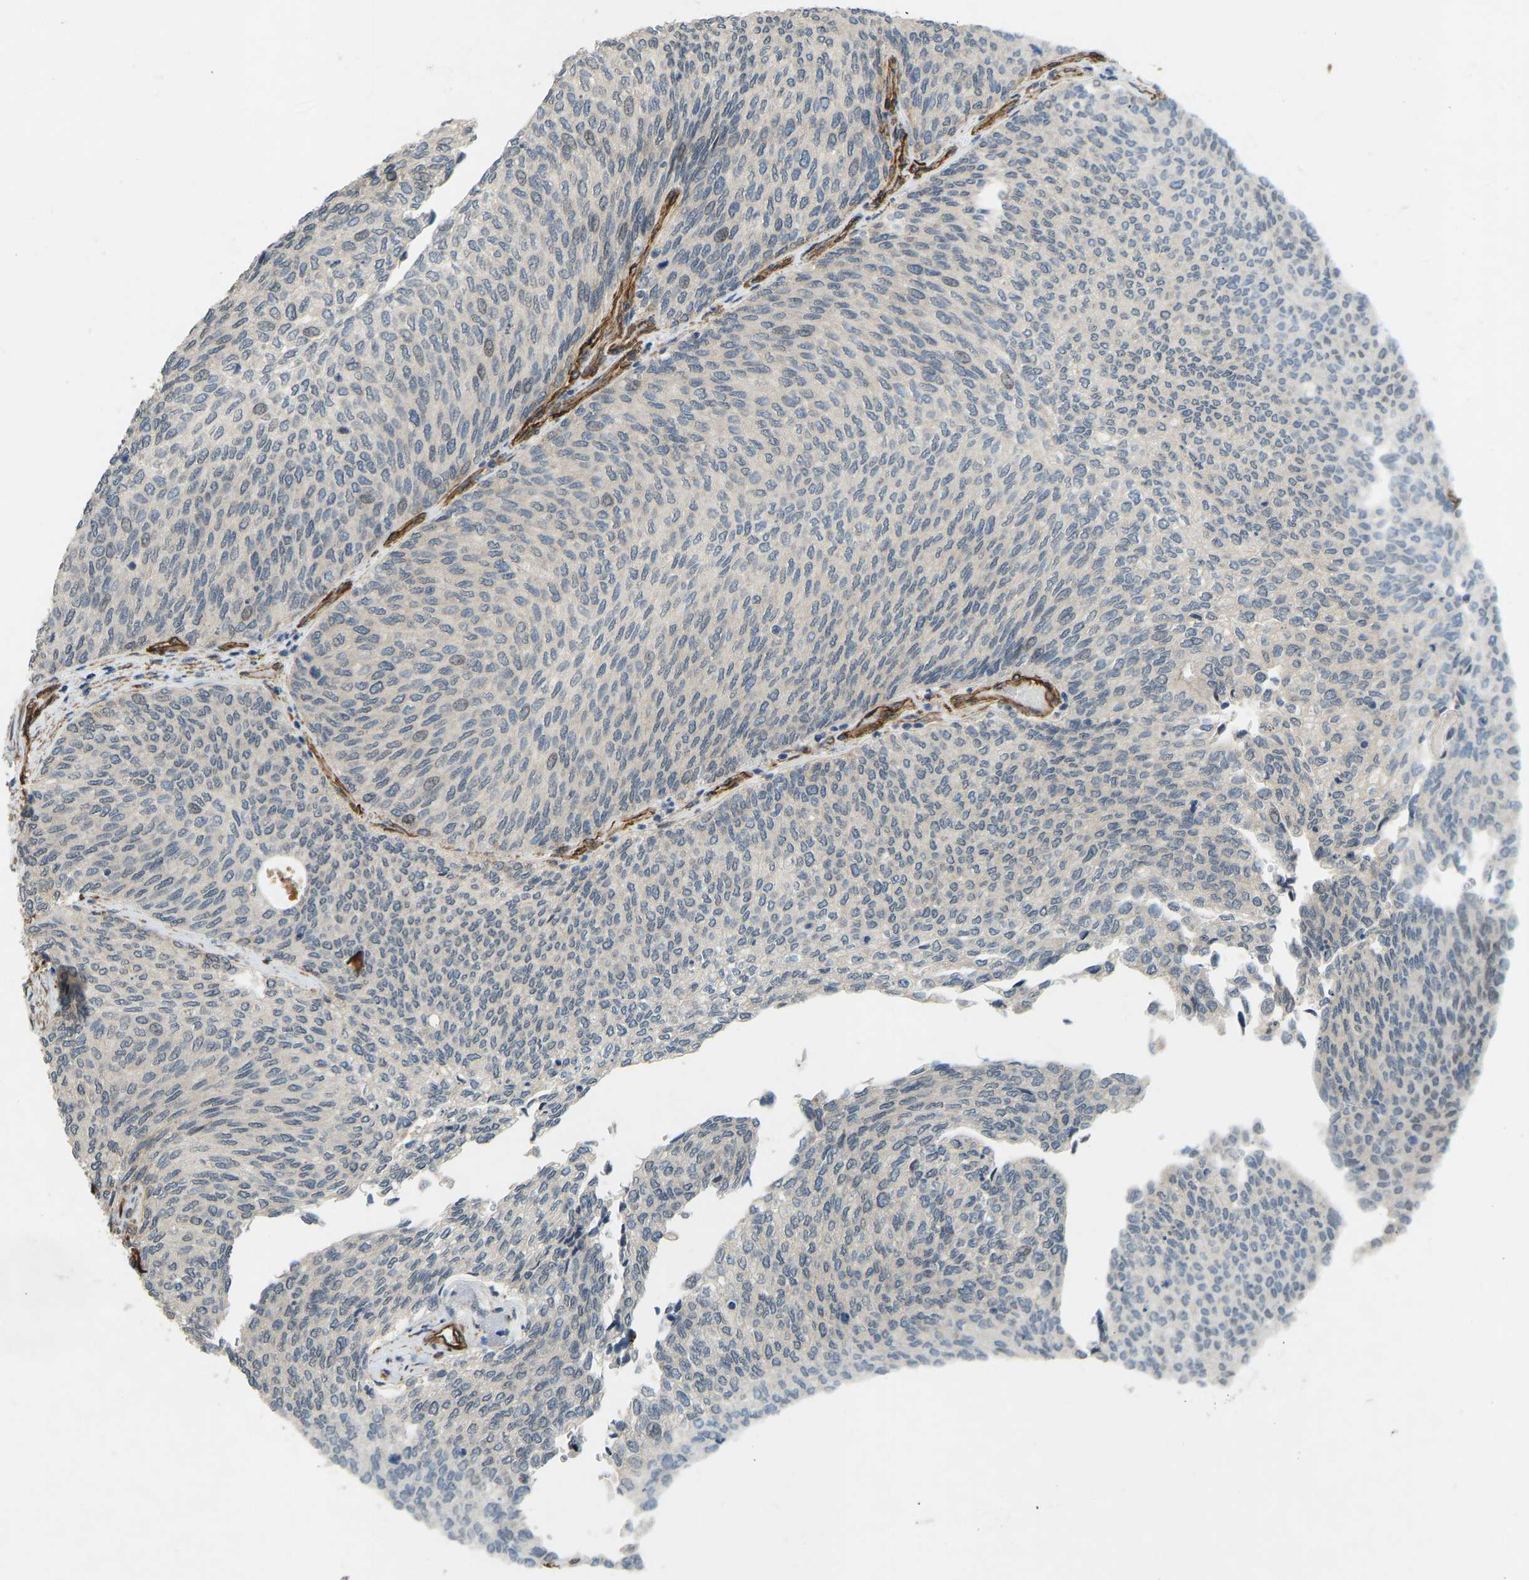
{"staining": {"intensity": "negative", "quantity": "none", "location": "none"}, "tissue": "urothelial cancer", "cell_type": "Tumor cells", "image_type": "cancer", "snomed": [{"axis": "morphology", "description": "Urothelial carcinoma, Low grade"}, {"axis": "topography", "description": "Urinary bladder"}], "caption": "This is an immunohistochemistry (IHC) photomicrograph of human low-grade urothelial carcinoma. There is no positivity in tumor cells.", "gene": "NMB", "patient": {"sex": "female", "age": 79}}